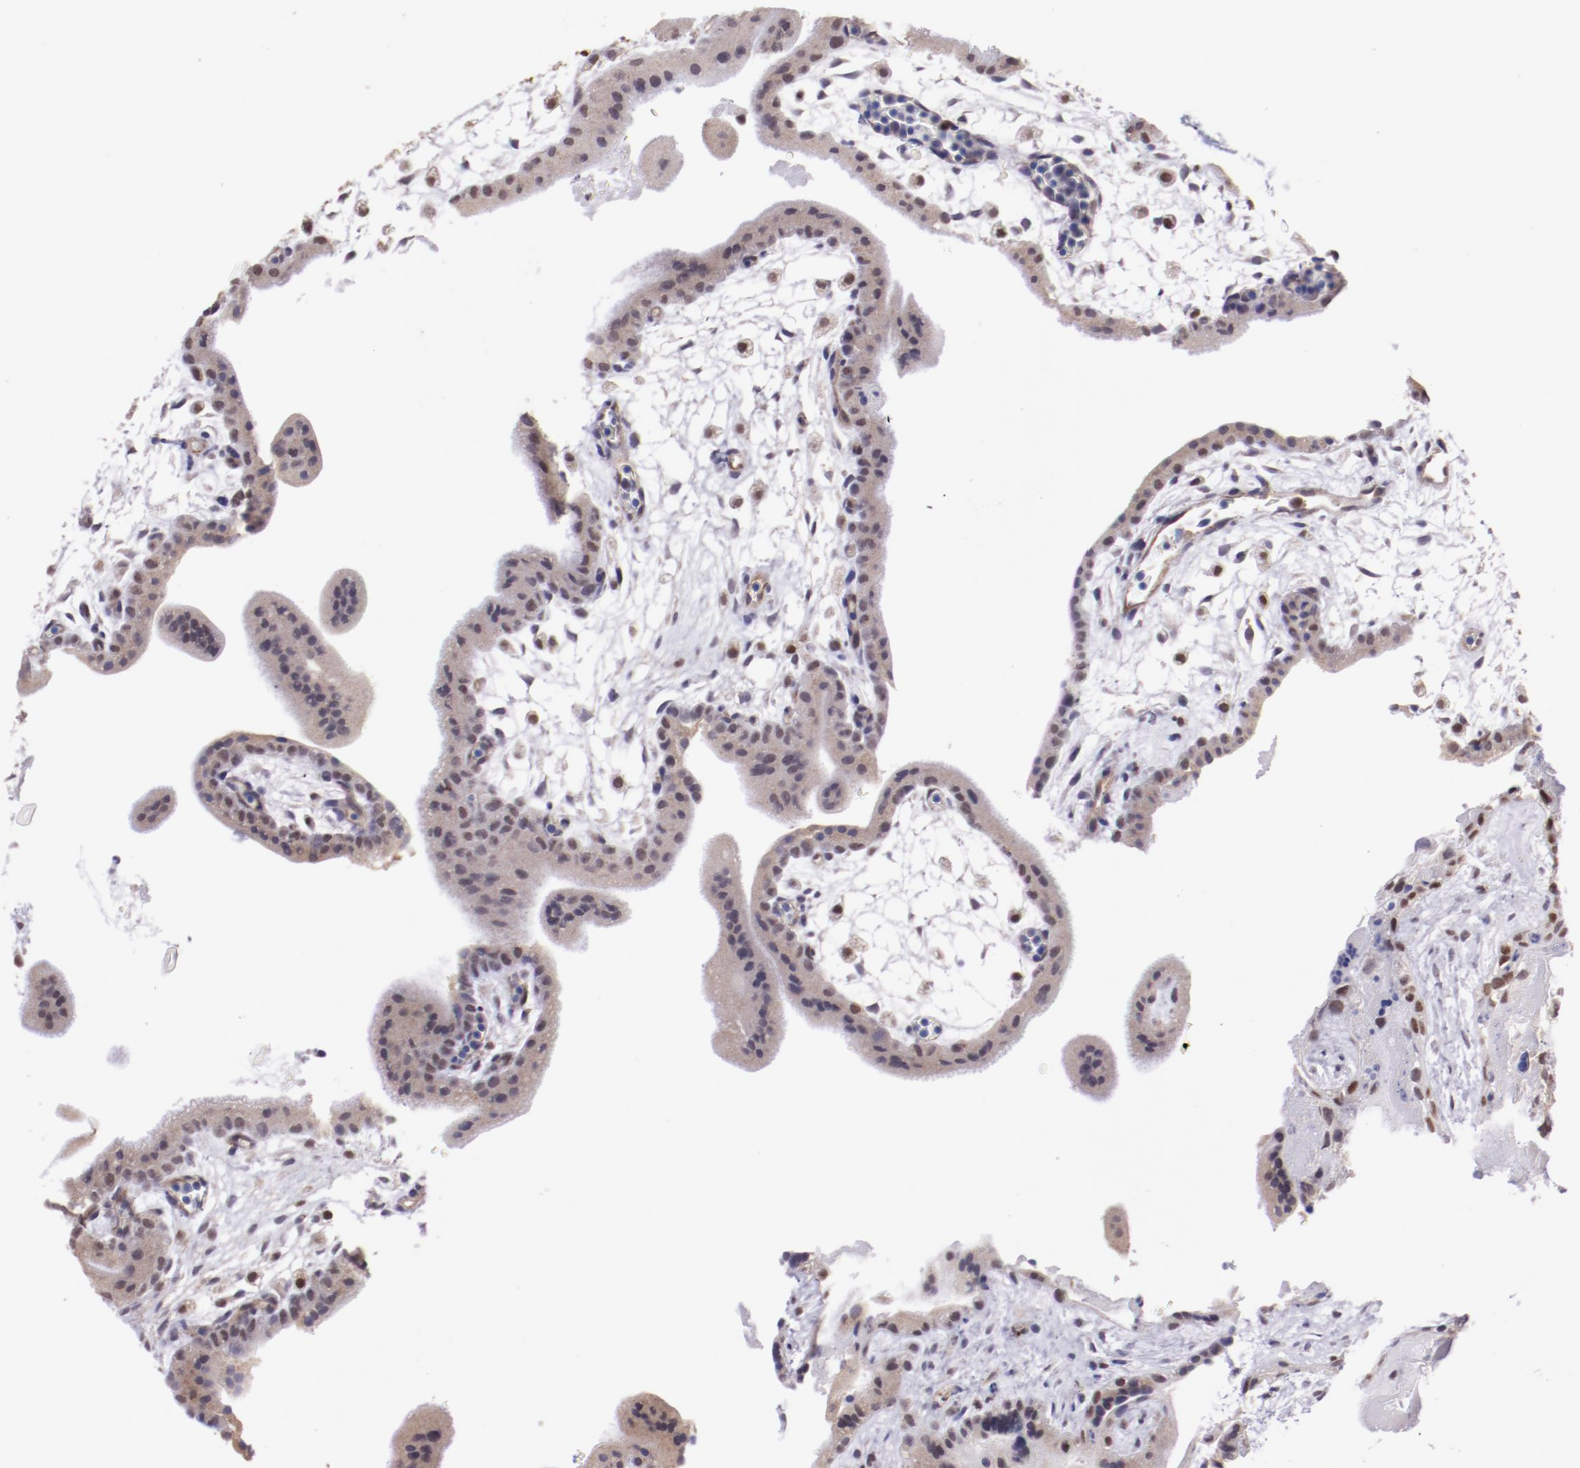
{"staining": {"intensity": "weak", "quantity": "25%-75%", "location": "cytoplasmic/membranous,nuclear"}, "tissue": "placenta", "cell_type": "Trophoblastic cells", "image_type": "normal", "snomed": [{"axis": "morphology", "description": "Normal tissue, NOS"}, {"axis": "topography", "description": "Placenta"}], "caption": "This image displays immunohistochemistry (IHC) staining of normal human placenta, with low weak cytoplasmic/membranous,nuclear expression in about 25%-75% of trophoblastic cells.", "gene": "ELF1", "patient": {"sex": "female", "age": 35}}